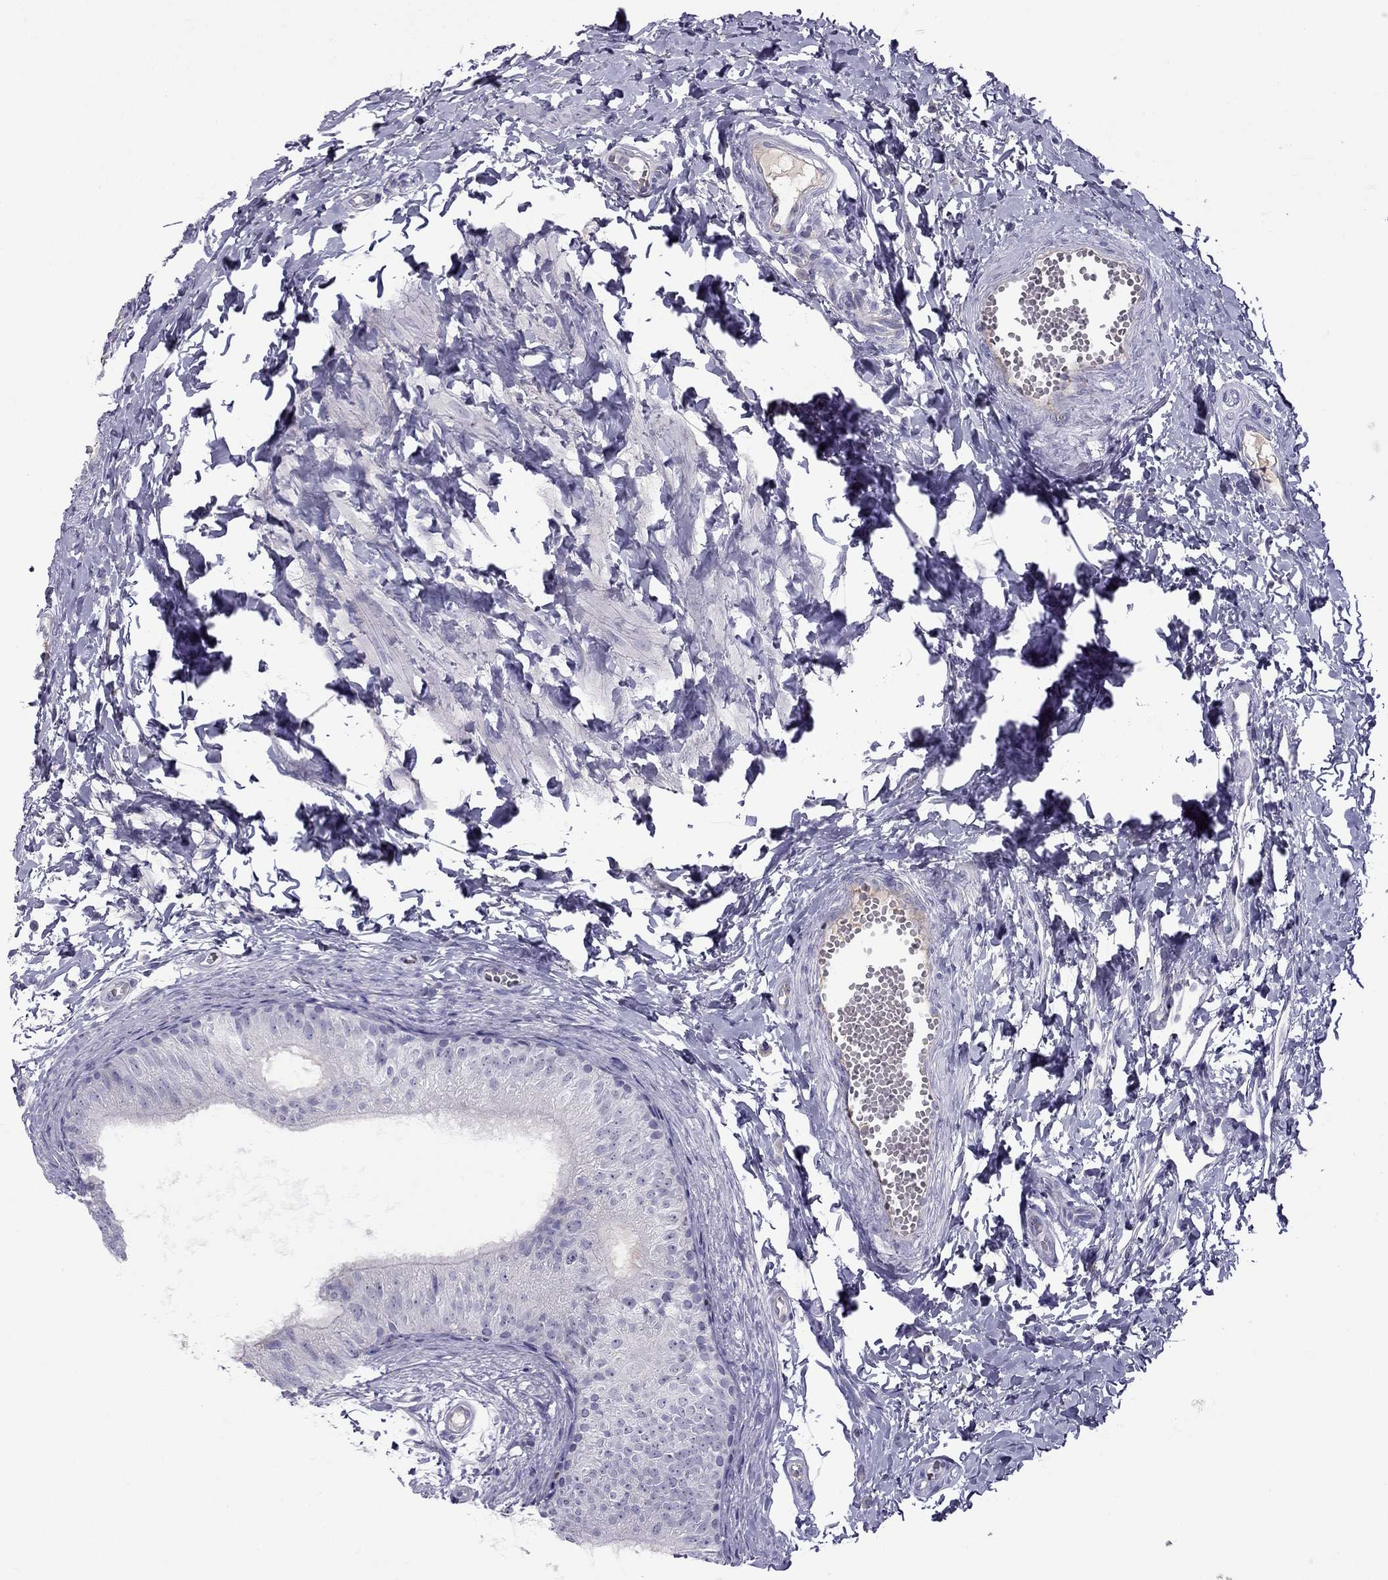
{"staining": {"intensity": "negative", "quantity": "none", "location": "none"}, "tissue": "epididymis", "cell_type": "Glandular cells", "image_type": "normal", "snomed": [{"axis": "morphology", "description": "Normal tissue, NOS"}, {"axis": "topography", "description": "Epididymis"}], "caption": "This is a image of IHC staining of unremarkable epididymis, which shows no staining in glandular cells. Nuclei are stained in blue.", "gene": "STOML3", "patient": {"sex": "male", "age": 22}}